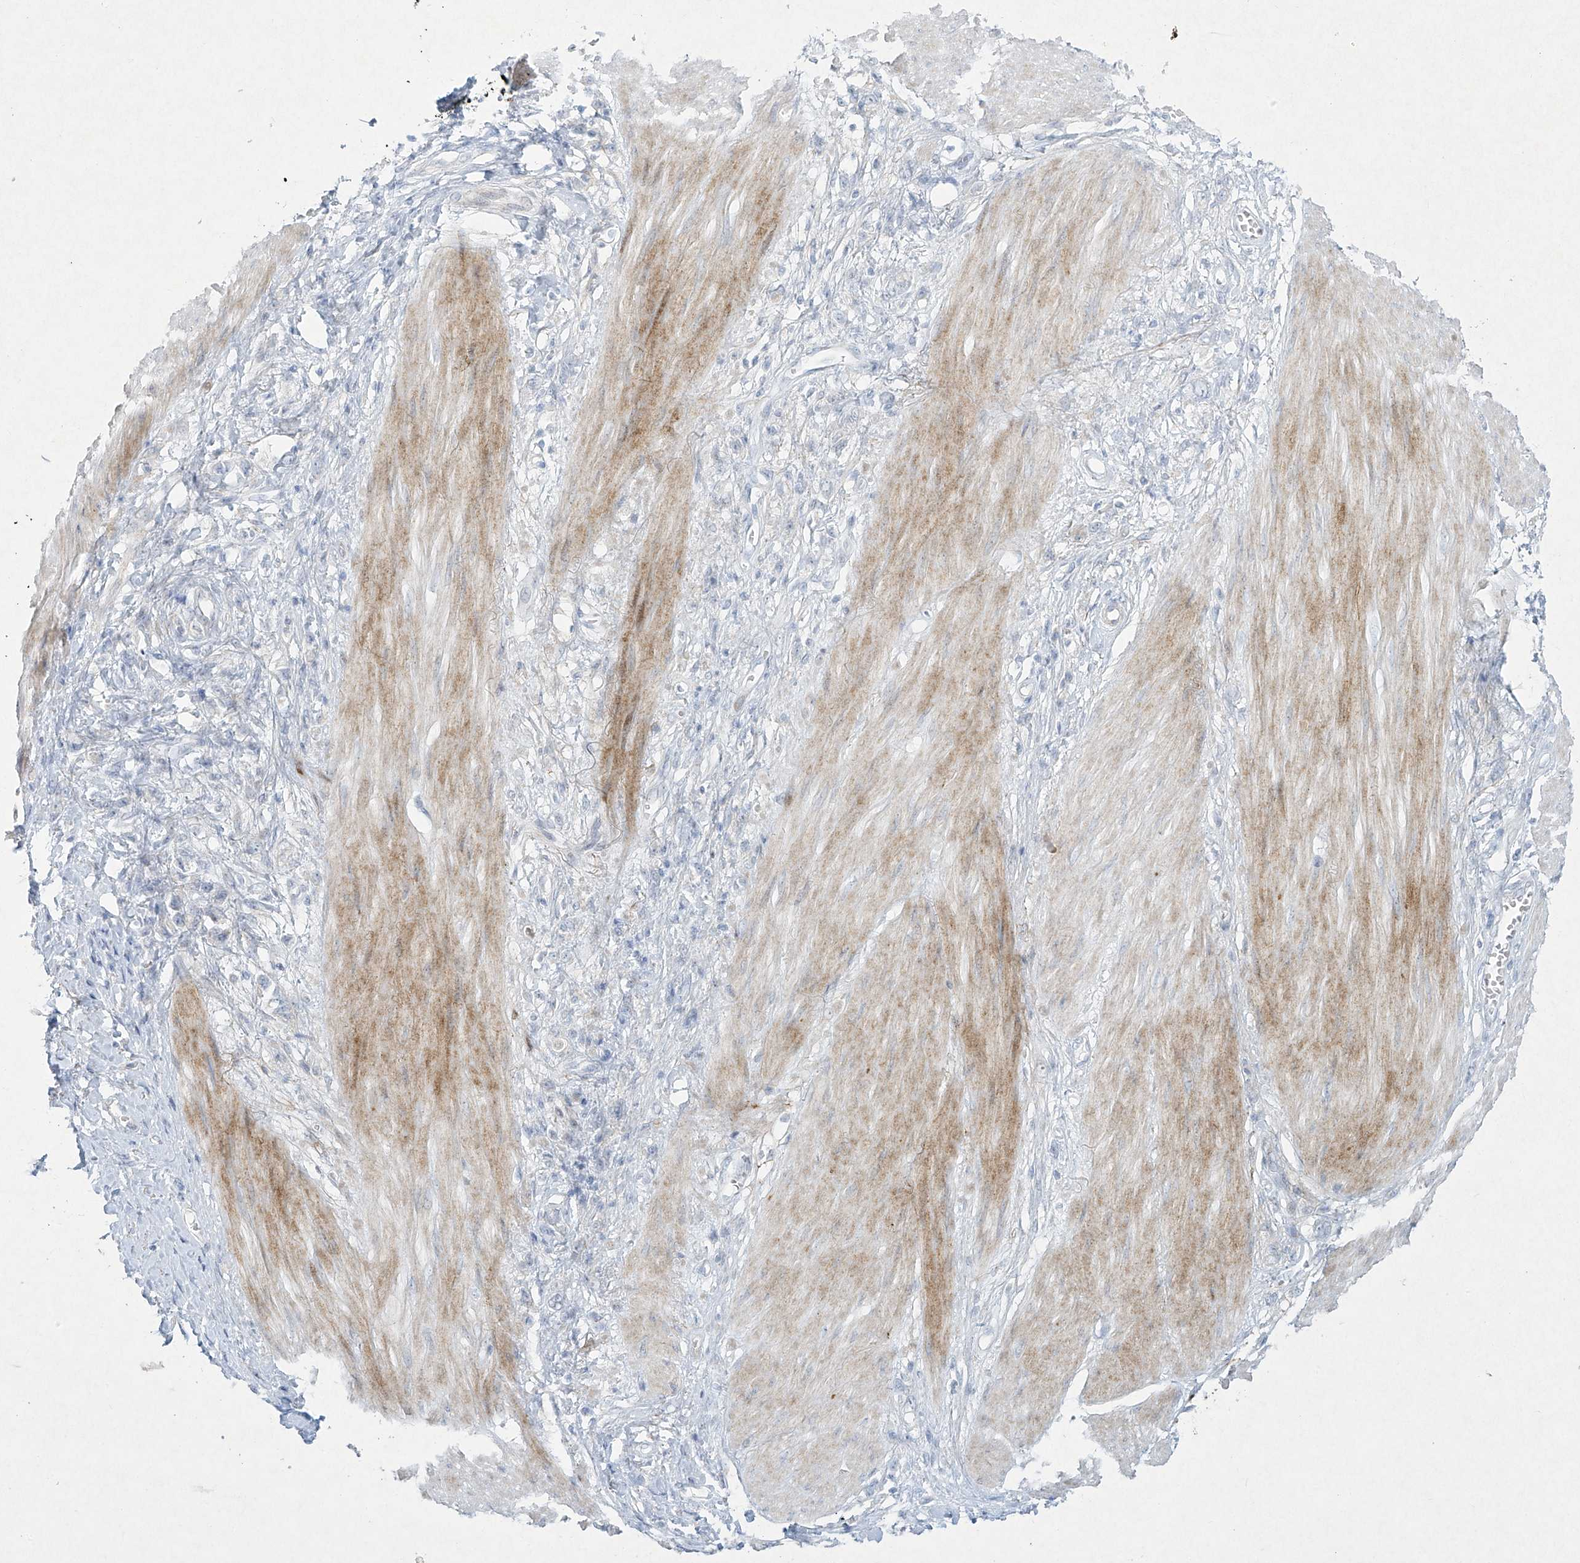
{"staining": {"intensity": "negative", "quantity": "none", "location": "none"}, "tissue": "stomach cancer", "cell_type": "Tumor cells", "image_type": "cancer", "snomed": [{"axis": "morphology", "description": "Adenocarcinoma, NOS"}, {"axis": "topography", "description": "Stomach"}], "caption": "Tumor cells show no significant expression in adenocarcinoma (stomach). The staining is performed using DAB (3,3'-diaminobenzidine) brown chromogen with nuclei counter-stained in using hematoxylin.", "gene": "PAX6", "patient": {"sex": "female", "age": 76}}